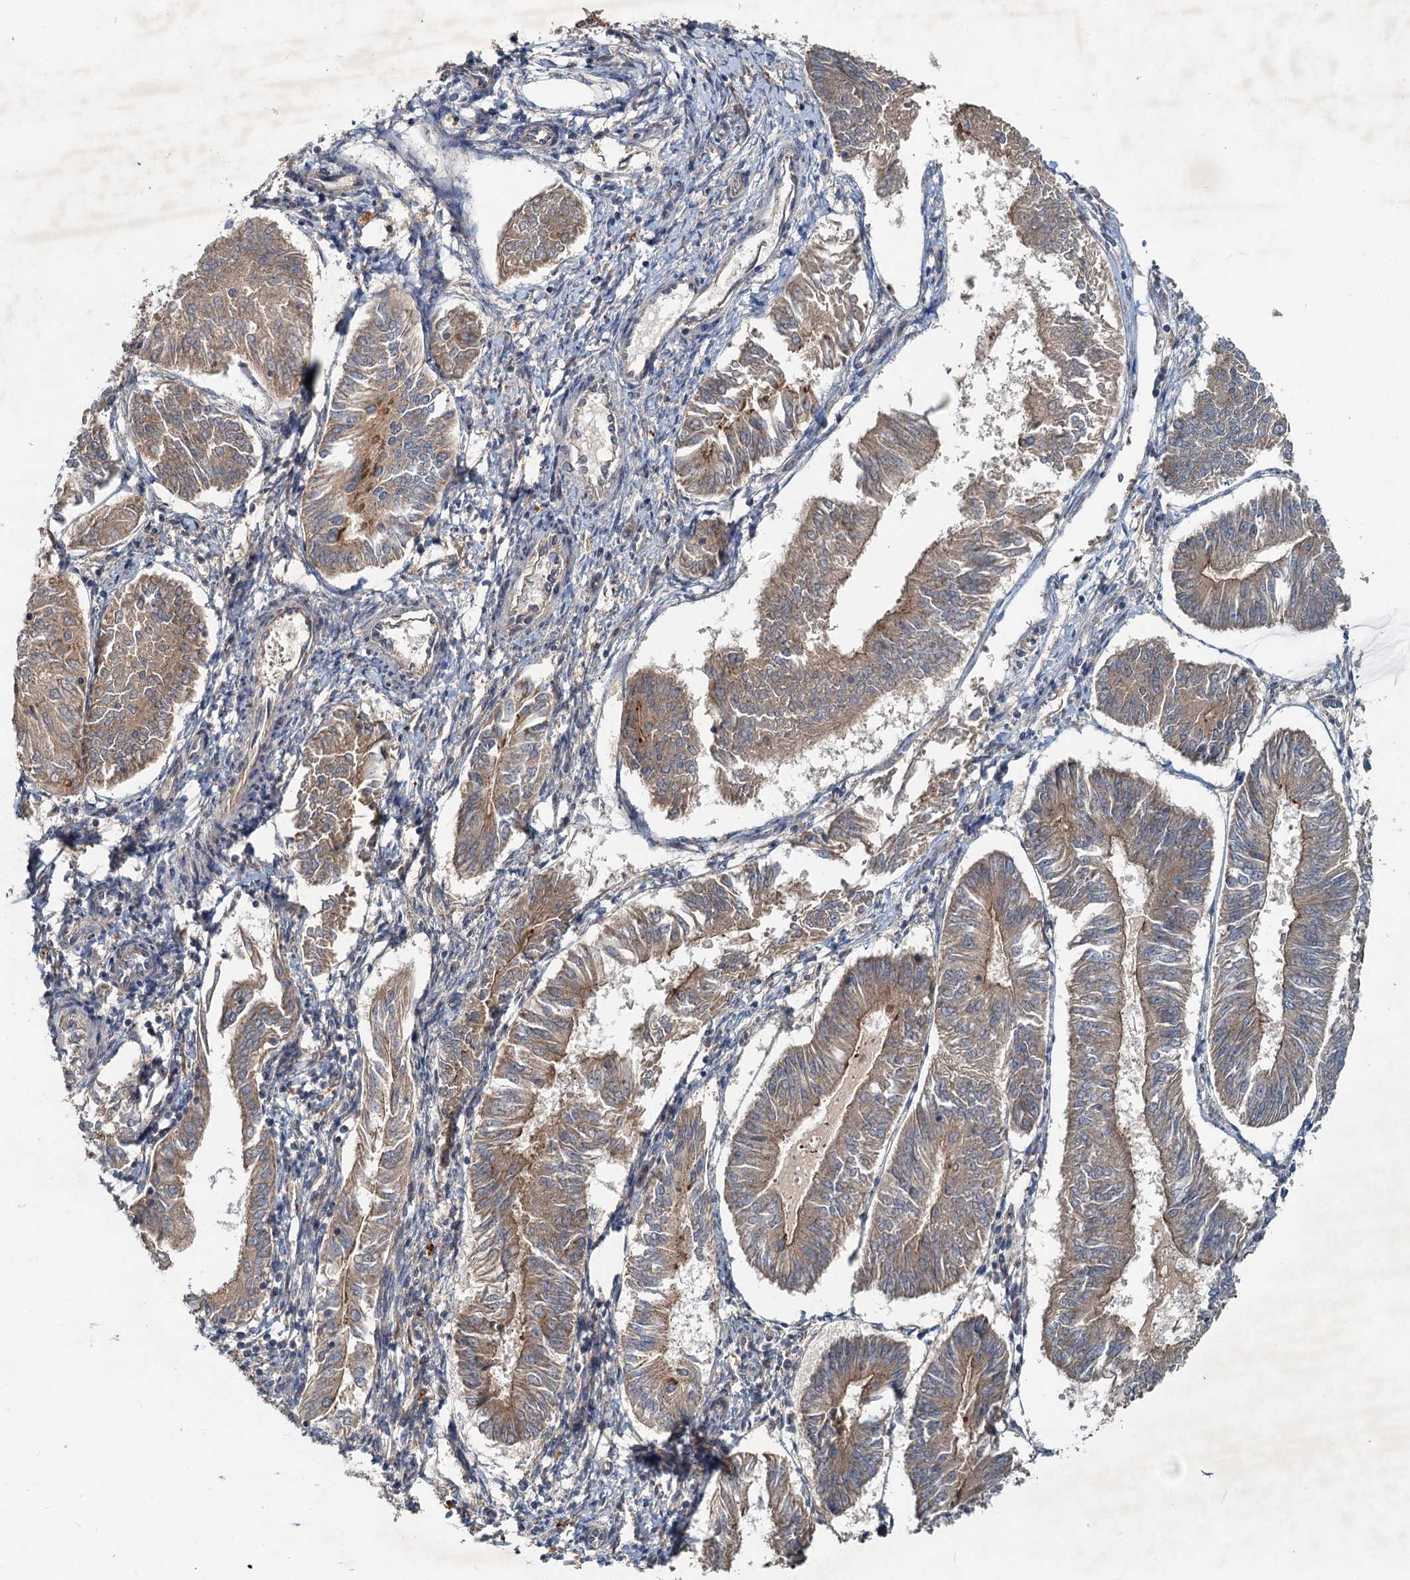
{"staining": {"intensity": "moderate", "quantity": ">75%", "location": "cytoplasmic/membranous"}, "tissue": "endometrial cancer", "cell_type": "Tumor cells", "image_type": "cancer", "snomed": [{"axis": "morphology", "description": "Adenocarcinoma, NOS"}, {"axis": "topography", "description": "Endometrium"}], "caption": "IHC histopathology image of neoplastic tissue: human endometrial adenocarcinoma stained using immunohistochemistry demonstrates medium levels of moderate protein expression localized specifically in the cytoplasmic/membranous of tumor cells, appearing as a cytoplasmic/membranous brown color.", "gene": "CEP68", "patient": {"sex": "female", "age": 58}}